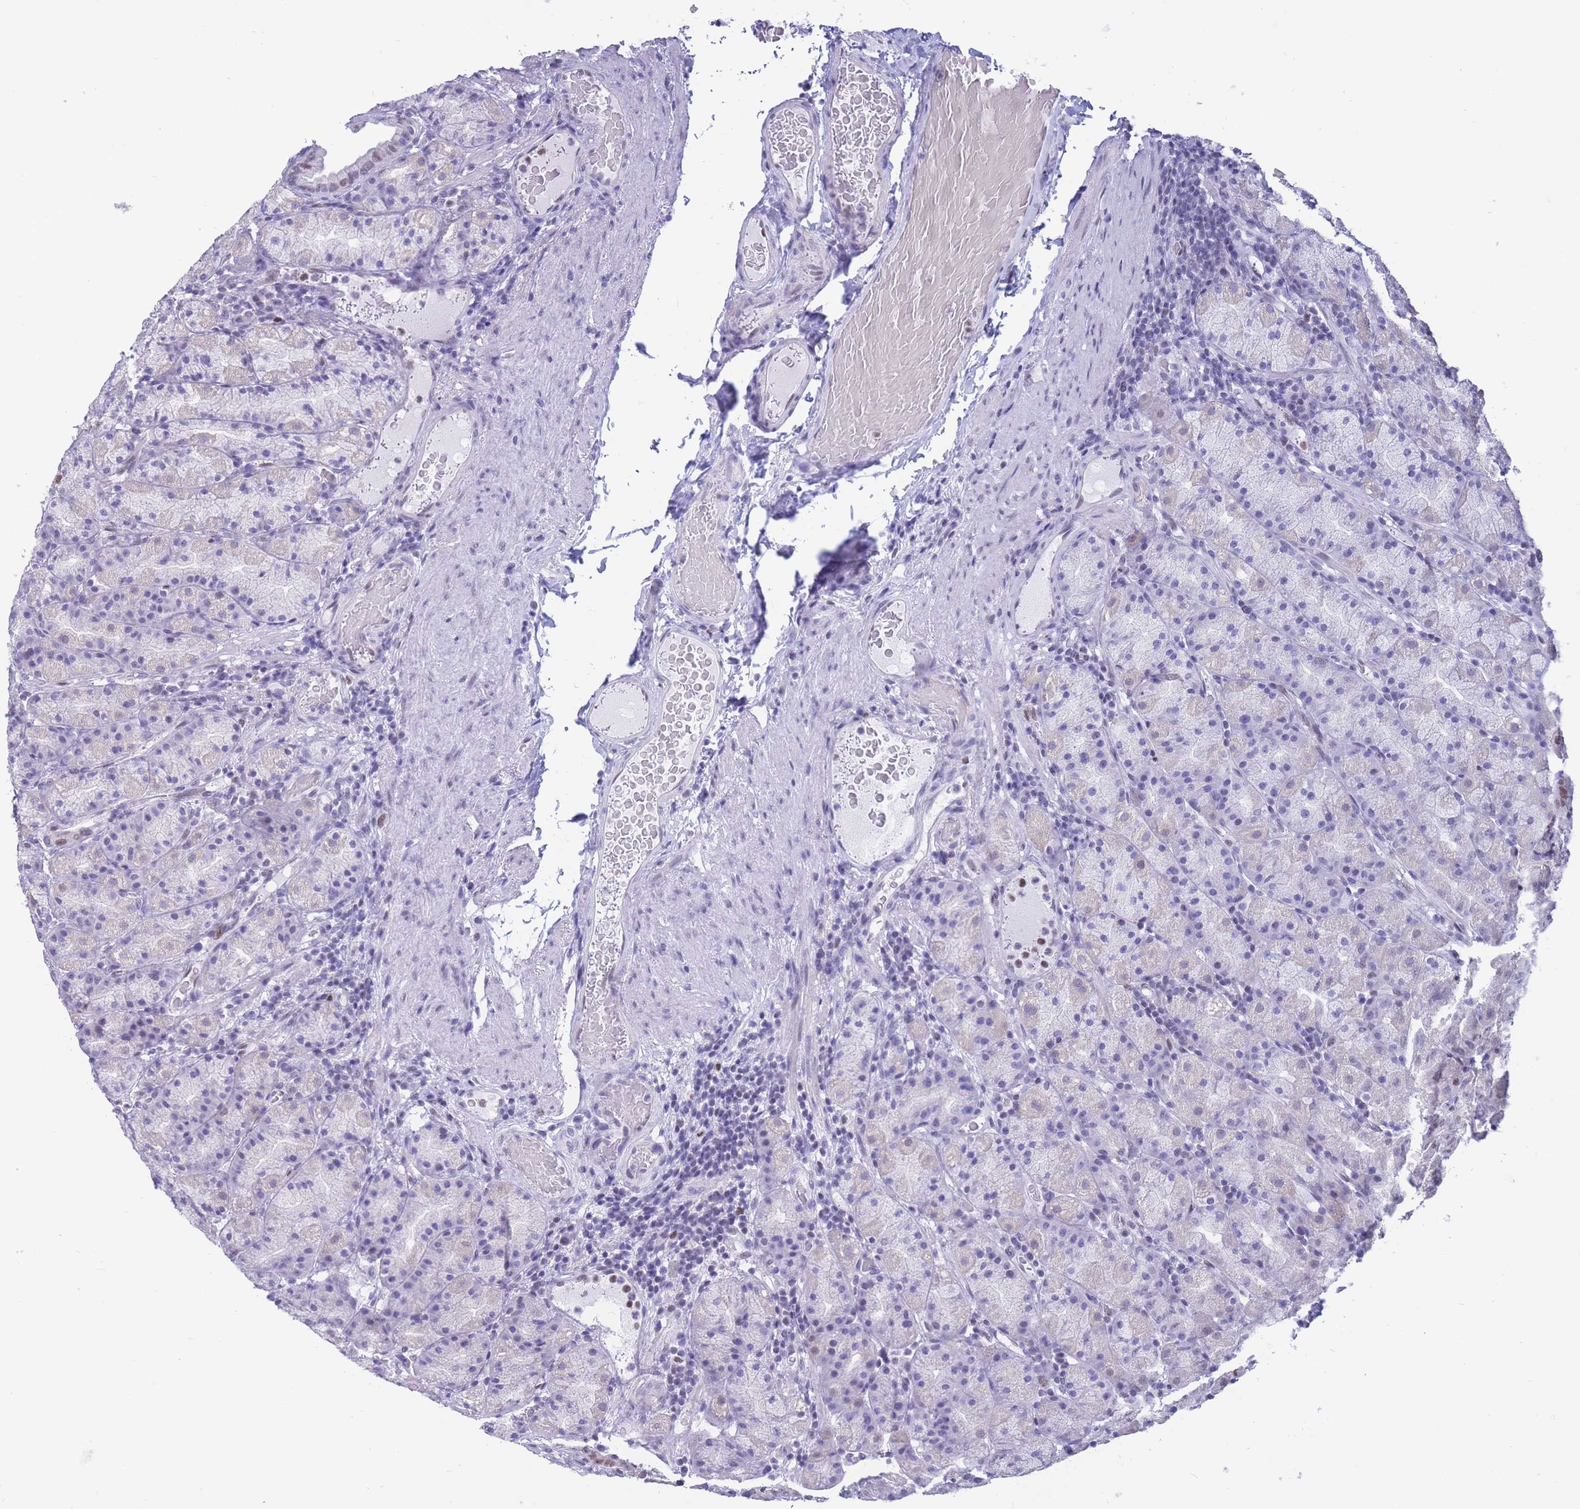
{"staining": {"intensity": "moderate", "quantity": "<25%", "location": "nuclear"}, "tissue": "stomach", "cell_type": "Glandular cells", "image_type": "normal", "snomed": [{"axis": "morphology", "description": "Normal tissue, NOS"}, {"axis": "topography", "description": "Stomach, upper"}, {"axis": "topography", "description": "Stomach"}], "caption": "Immunohistochemistry histopathology image of normal stomach: human stomach stained using IHC demonstrates low levels of moderate protein expression localized specifically in the nuclear of glandular cells, appearing as a nuclear brown color.", "gene": "NASP", "patient": {"sex": "male", "age": 68}}